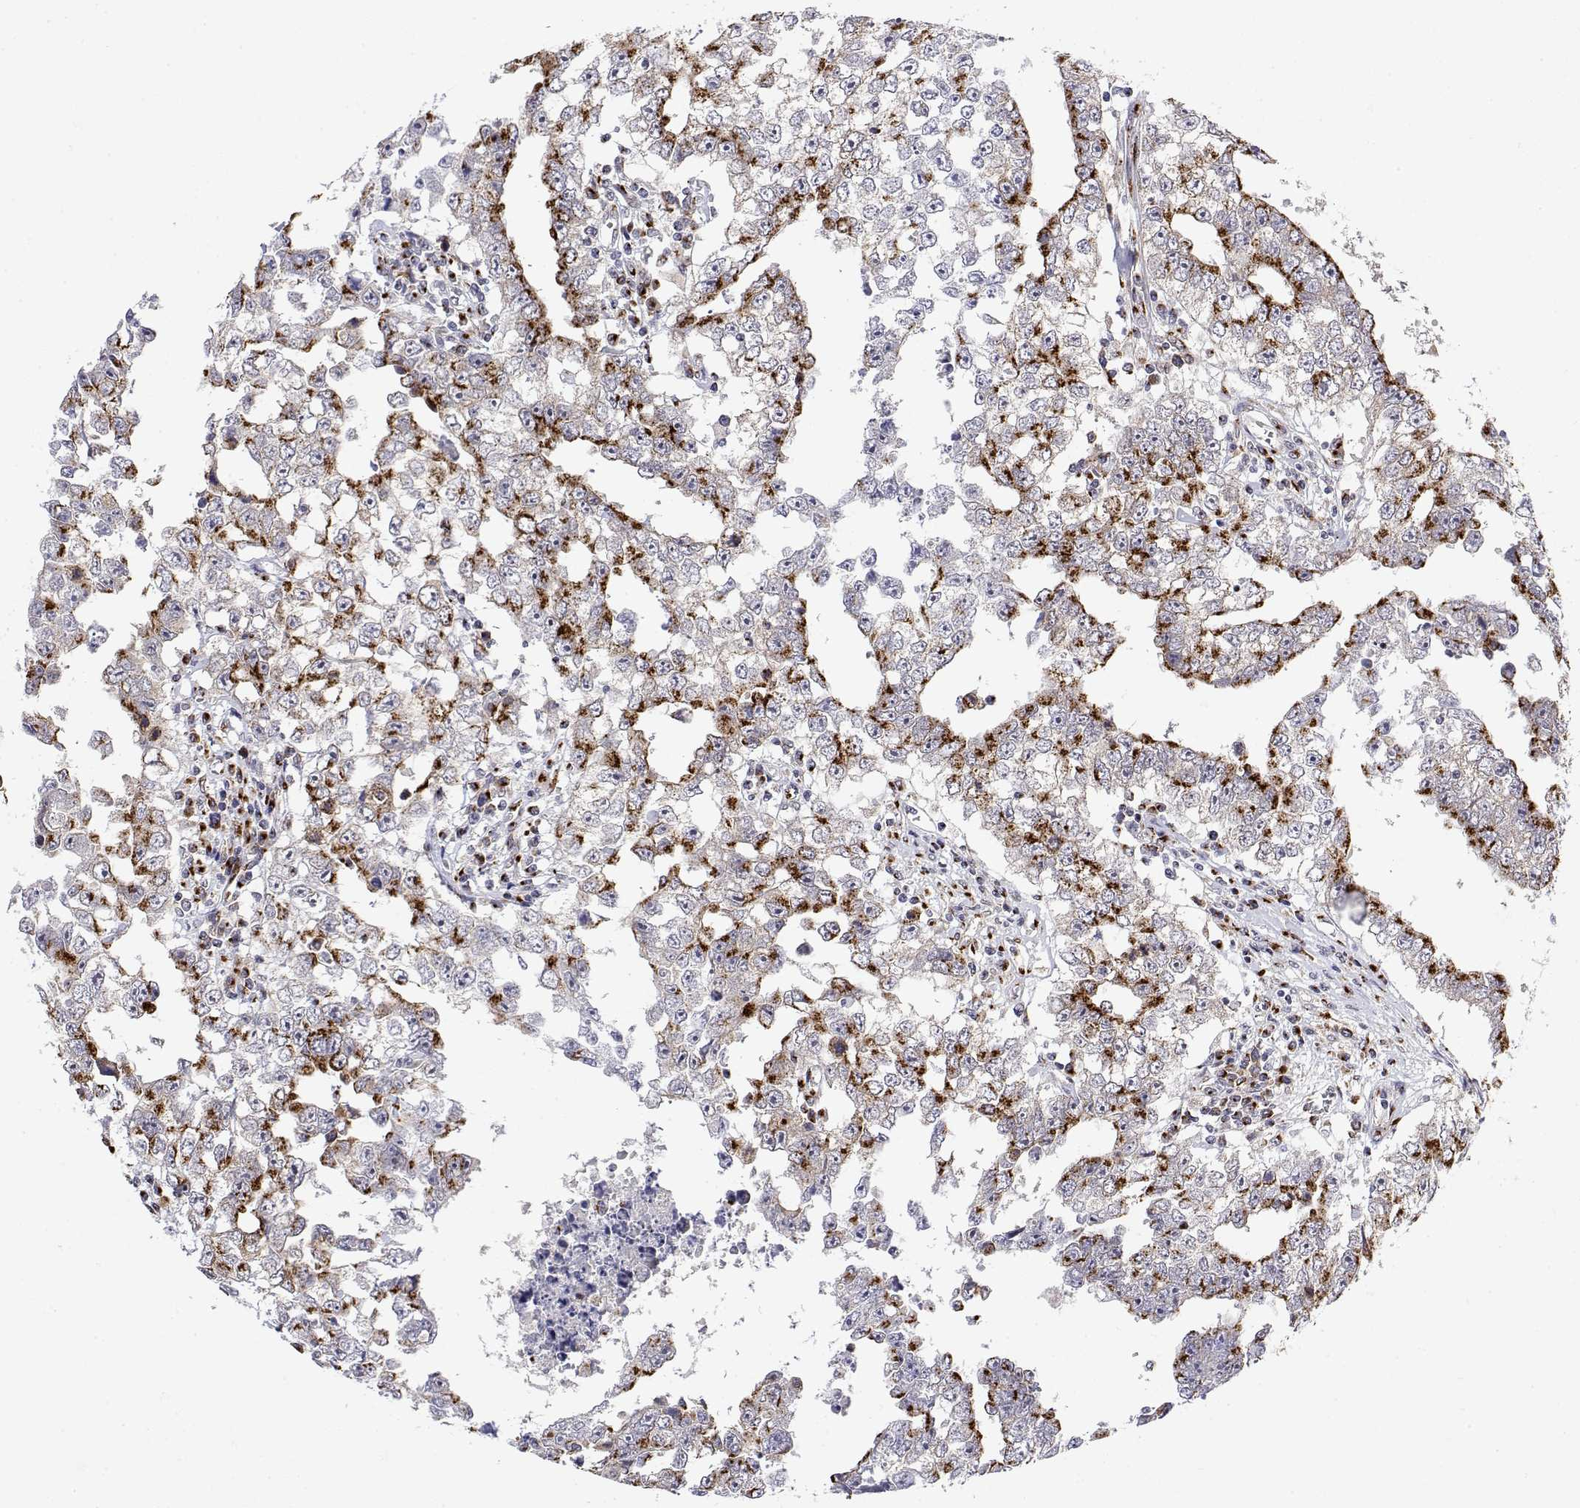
{"staining": {"intensity": "strong", "quantity": "25%-75%", "location": "cytoplasmic/membranous"}, "tissue": "testis cancer", "cell_type": "Tumor cells", "image_type": "cancer", "snomed": [{"axis": "morphology", "description": "Carcinoma, Embryonal, NOS"}, {"axis": "topography", "description": "Testis"}], "caption": "Testis embryonal carcinoma stained for a protein (brown) displays strong cytoplasmic/membranous positive positivity in about 25%-75% of tumor cells.", "gene": "YIPF3", "patient": {"sex": "male", "age": 36}}